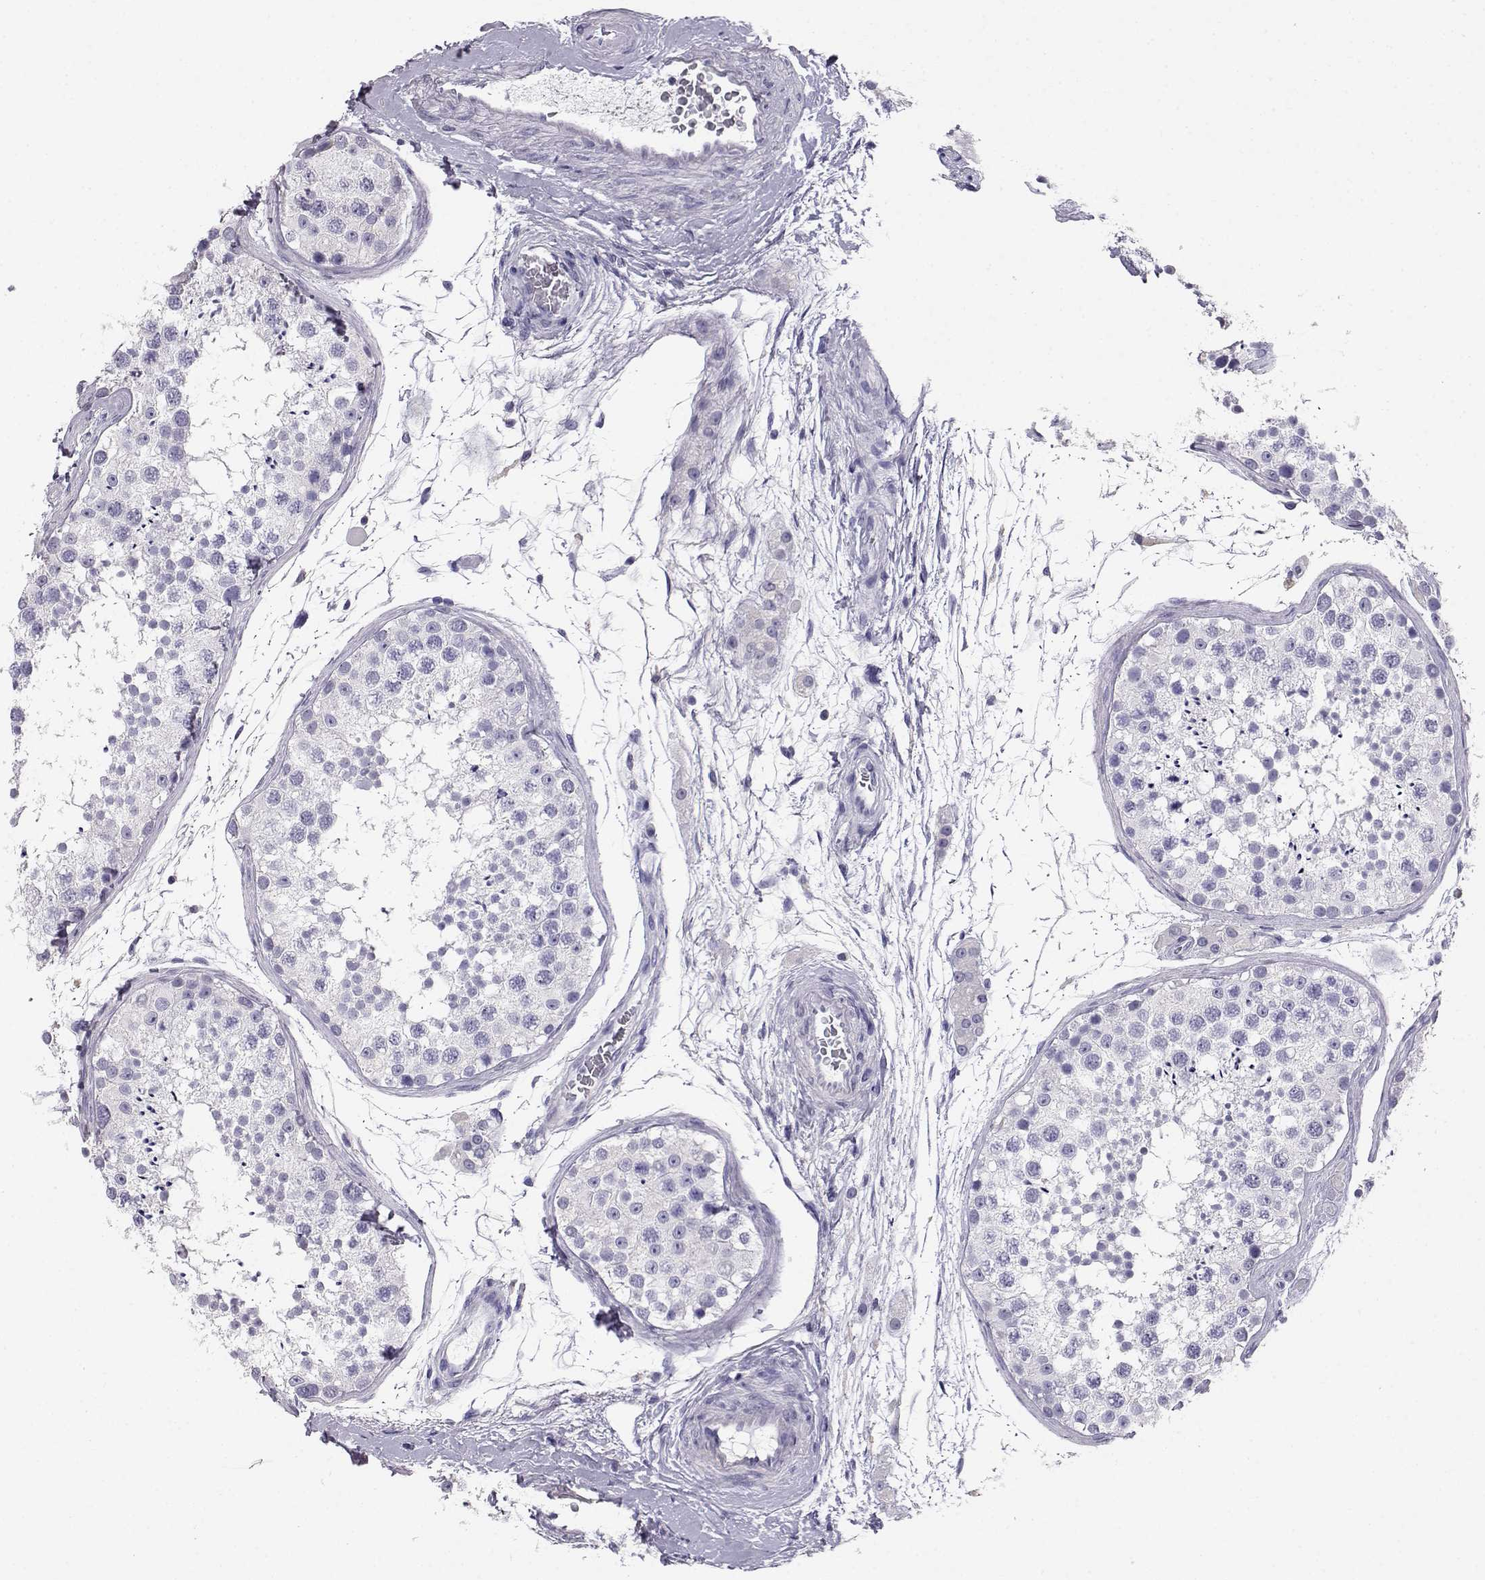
{"staining": {"intensity": "negative", "quantity": "none", "location": "none"}, "tissue": "testis", "cell_type": "Cells in seminiferous ducts", "image_type": "normal", "snomed": [{"axis": "morphology", "description": "Normal tissue, NOS"}, {"axis": "topography", "description": "Testis"}], "caption": "A high-resolution photomicrograph shows IHC staining of unremarkable testis, which displays no significant expression in cells in seminiferous ducts.", "gene": "AKR1B1", "patient": {"sex": "male", "age": 41}}